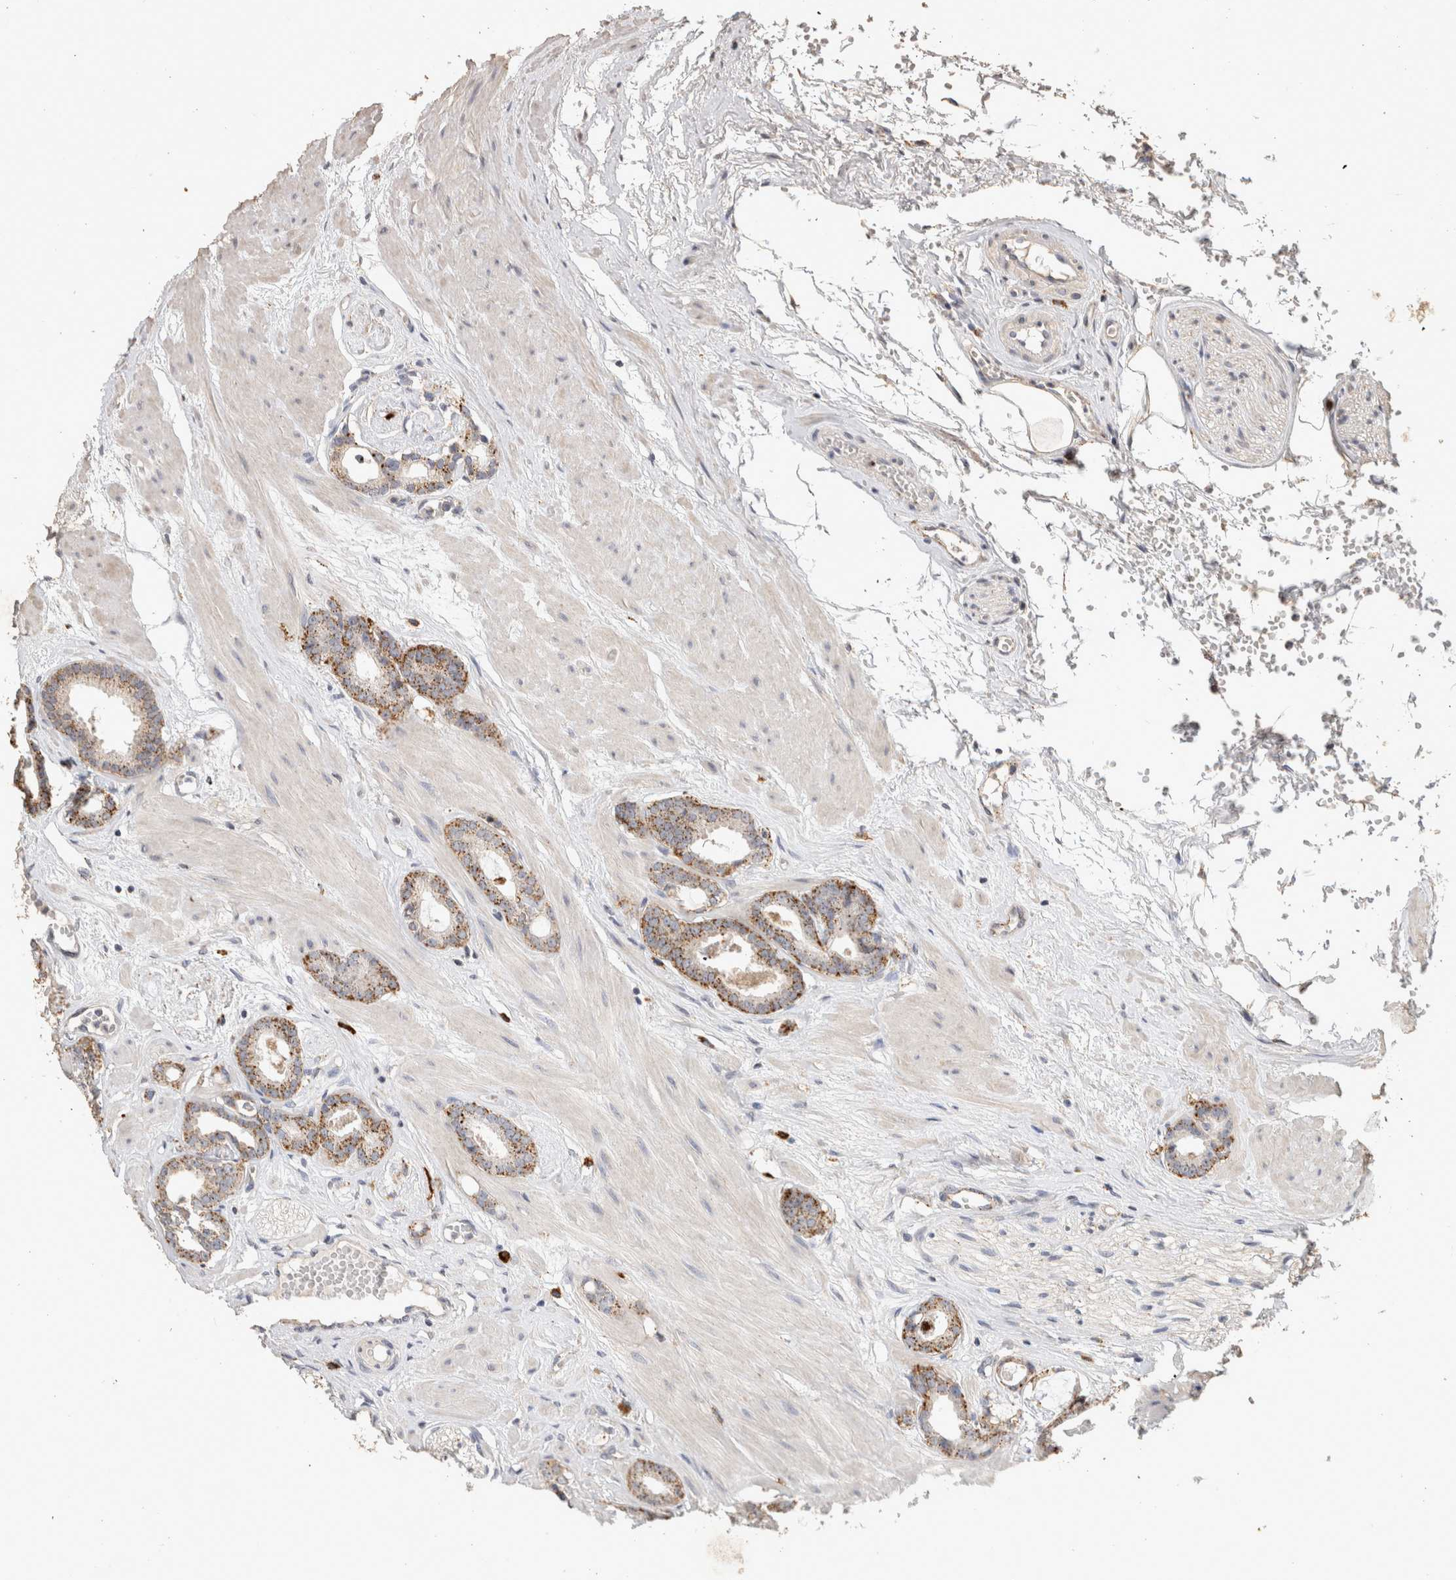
{"staining": {"intensity": "moderate", "quantity": ">75%", "location": "cytoplasmic/membranous"}, "tissue": "prostate cancer", "cell_type": "Tumor cells", "image_type": "cancer", "snomed": [{"axis": "morphology", "description": "Adenocarcinoma, Low grade"}, {"axis": "topography", "description": "Prostate"}], "caption": "High-magnification brightfield microscopy of adenocarcinoma (low-grade) (prostate) stained with DAB (brown) and counterstained with hematoxylin (blue). tumor cells exhibit moderate cytoplasmic/membranous expression is present in about>75% of cells.", "gene": "ARSA", "patient": {"sex": "male", "age": 53}}